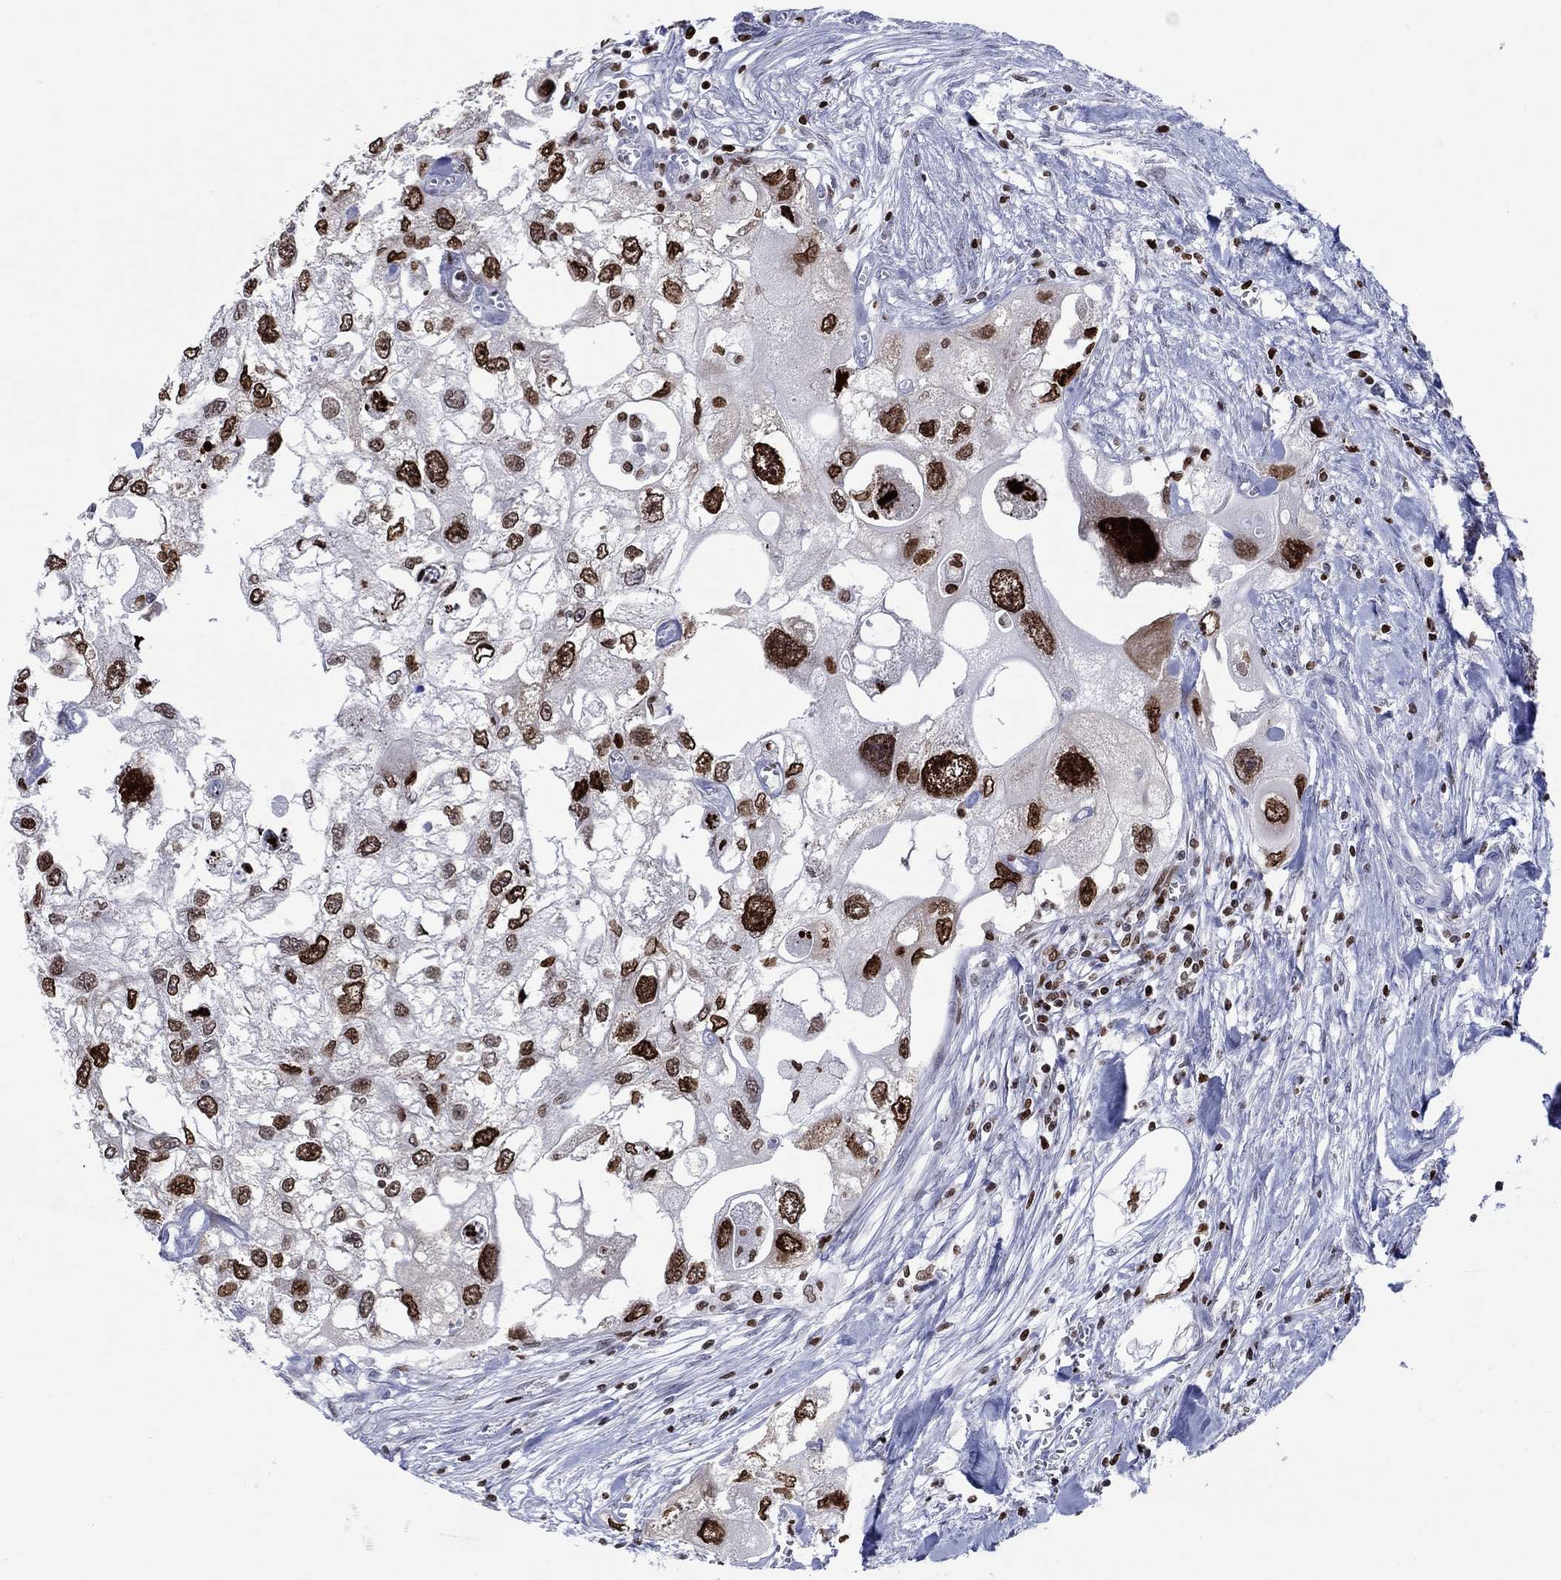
{"staining": {"intensity": "strong", "quantity": "25%-75%", "location": "nuclear"}, "tissue": "urothelial cancer", "cell_type": "Tumor cells", "image_type": "cancer", "snomed": [{"axis": "morphology", "description": "Urothelial carcinoma, High grade"}, {"axis": "topography", "description": "Urinary bladder"}], "caption": "High-magnification brightfield microscopy of high-grade urothelial carcinoma stained with DAB (brown) and counterstained with hematoxylin (blue). tumor cells exhibit strong nuclear expression is identified in approximately25%-75% of cells. (DAB (3,3'-diaminobenzidine) IHC with brightfield microscopy, high magnification).", "gene": "HMGA1", "patient": {"sex": "male", "age": 59}}